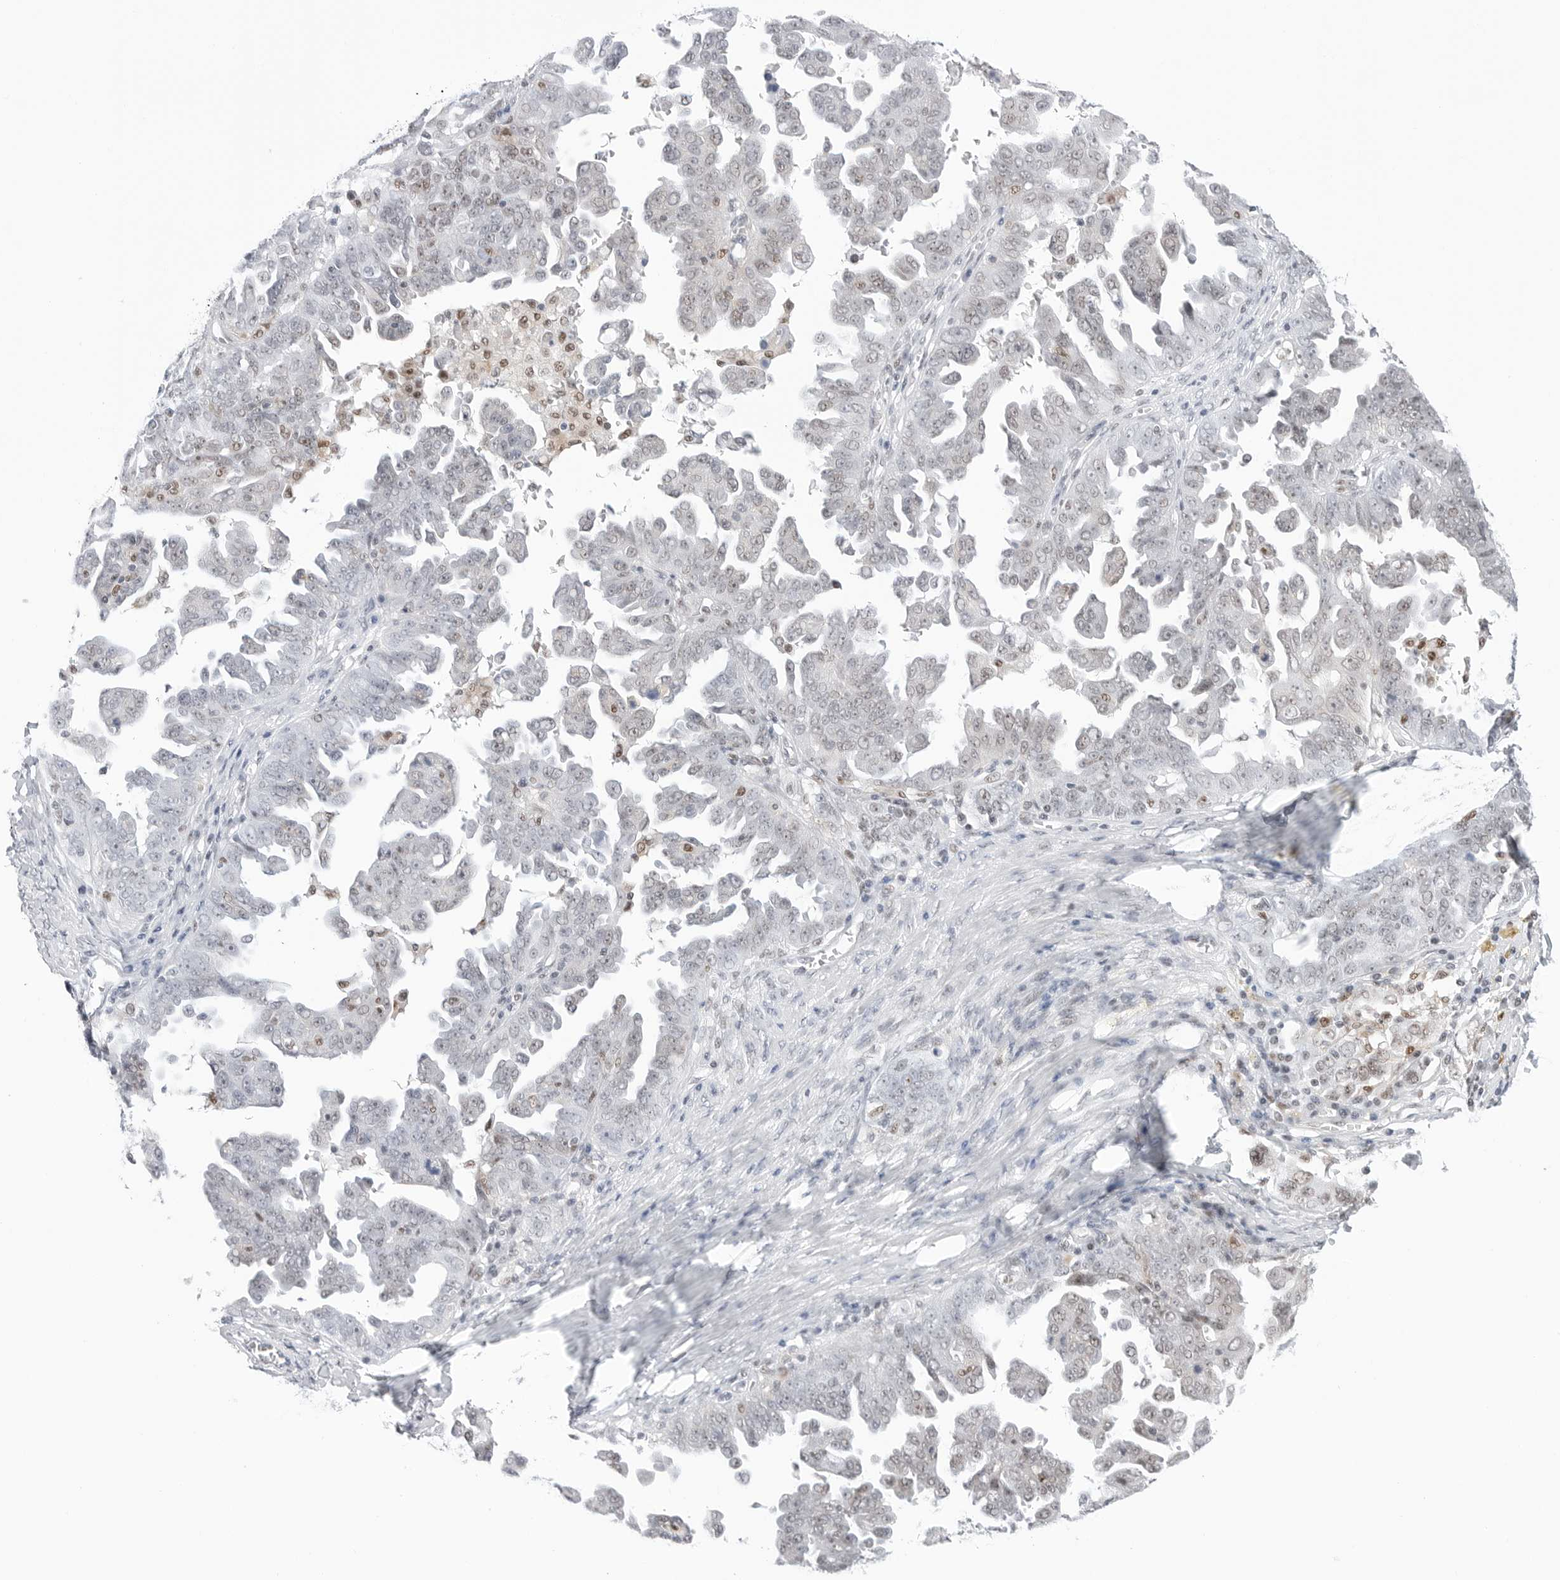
{"staining": {"intensity": "negative", "quantity": "none", "location": "none"}, "tissue": "ovarian cancer", "cell_type": "Tumor cells", "image_type": "cancer", "snomed": [{"axis": "morphology", "description": "Carcinoma, endometroid"}, {"axis": "topography", "description": "Ovary"}], "caption": "There is no significant staining in tumor cells of ovarian cancer (endometroid carcinoma).", "gene": "C1orf162", "patient": {"sex": "female", "age": 62}}